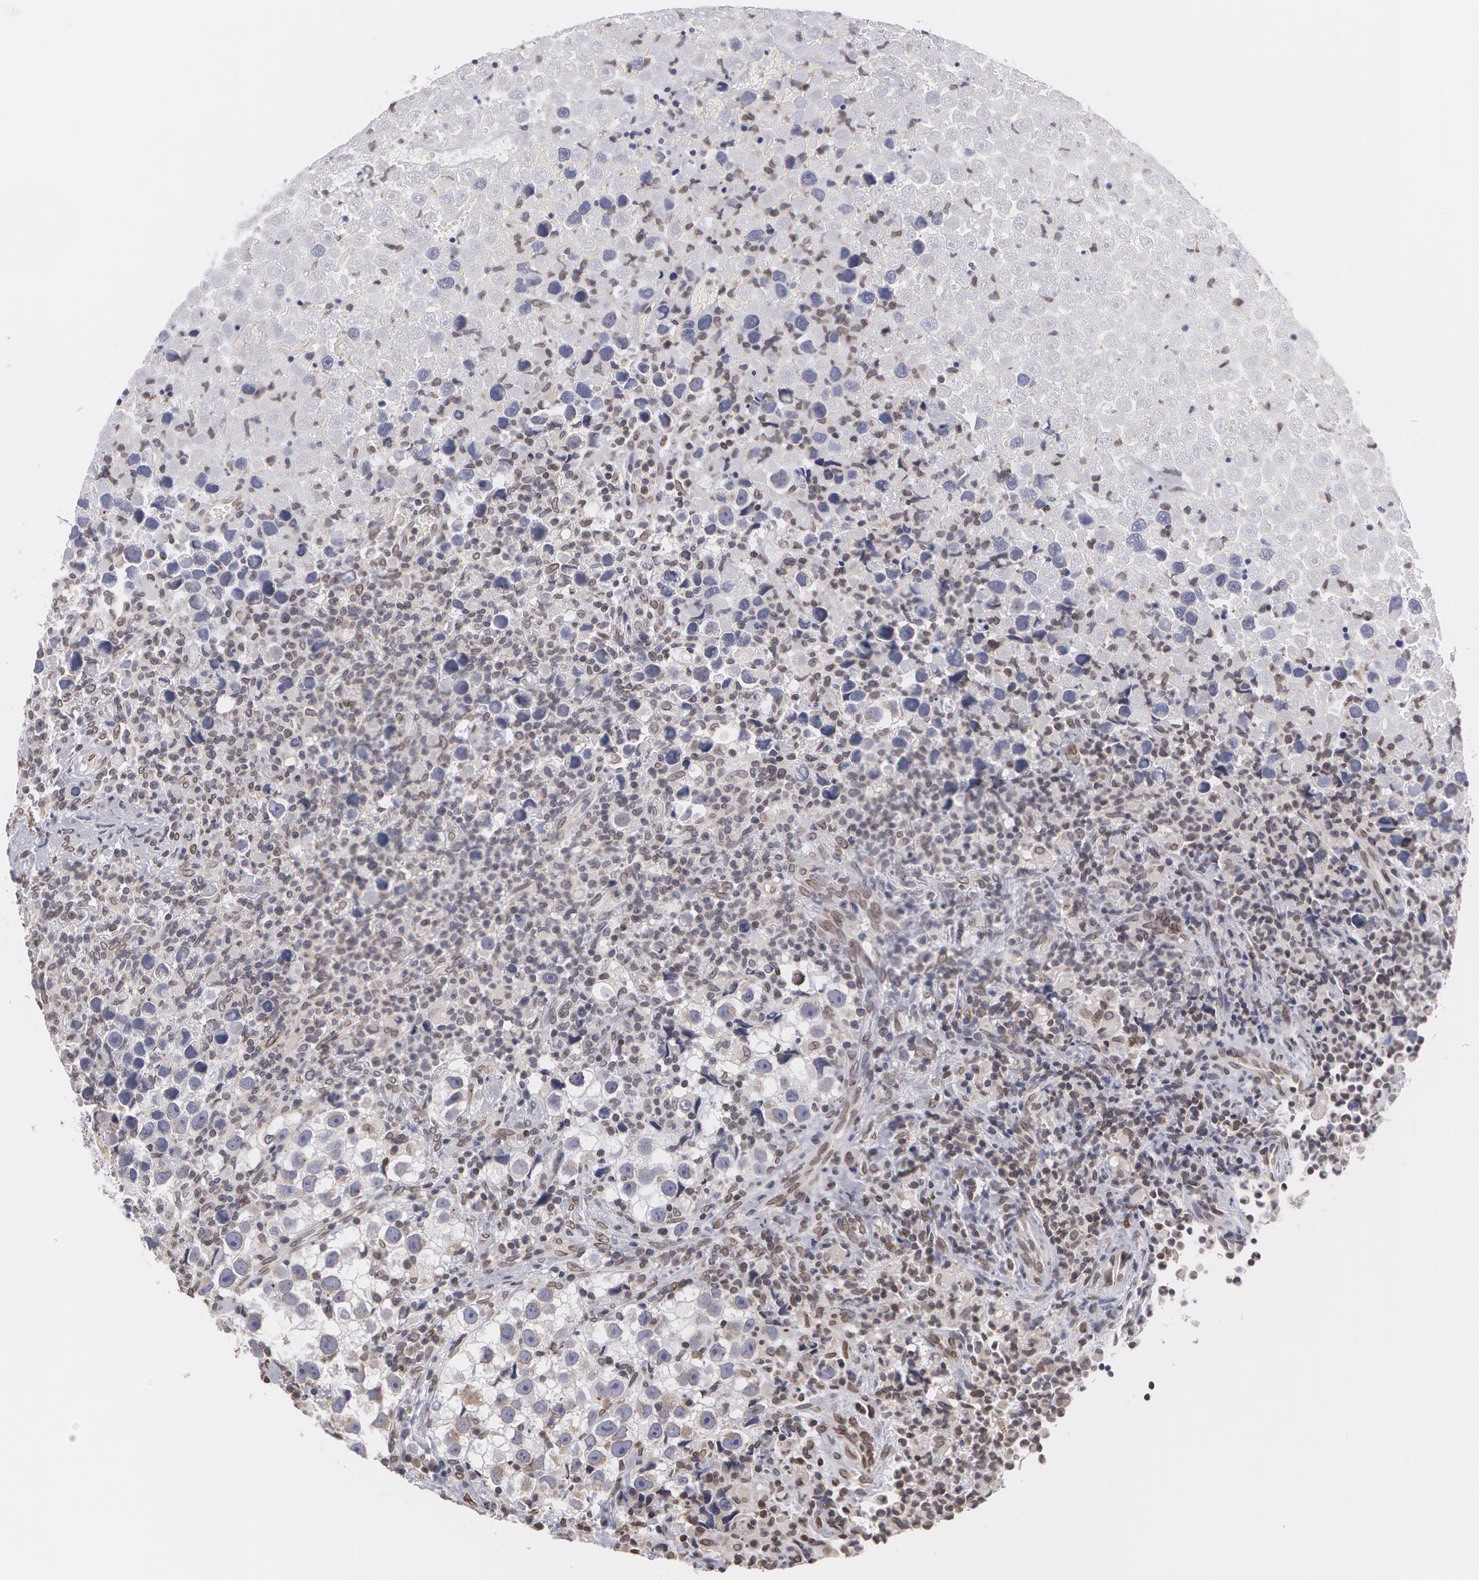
{"staining": {"intensity": "negative", "quantity": "none", "location": "none"}, "tissue": "testis cancer", "cell_type": "Tumor cells", "image_type": "cancer", "snomed": [{"axis": "morphology", "description": "Seminoma, NOS"}, {"axis": "topography", "description": "Testis"}], "caption": "This photomicrograph is of seminoma (testis) stained with immunohistochemistry to label a protein in brown with the nuclei are counter-stained blue. There is no expression in tumor cells.", "gene": "EMD", "patient": {"sex": "male", "age": 43}}